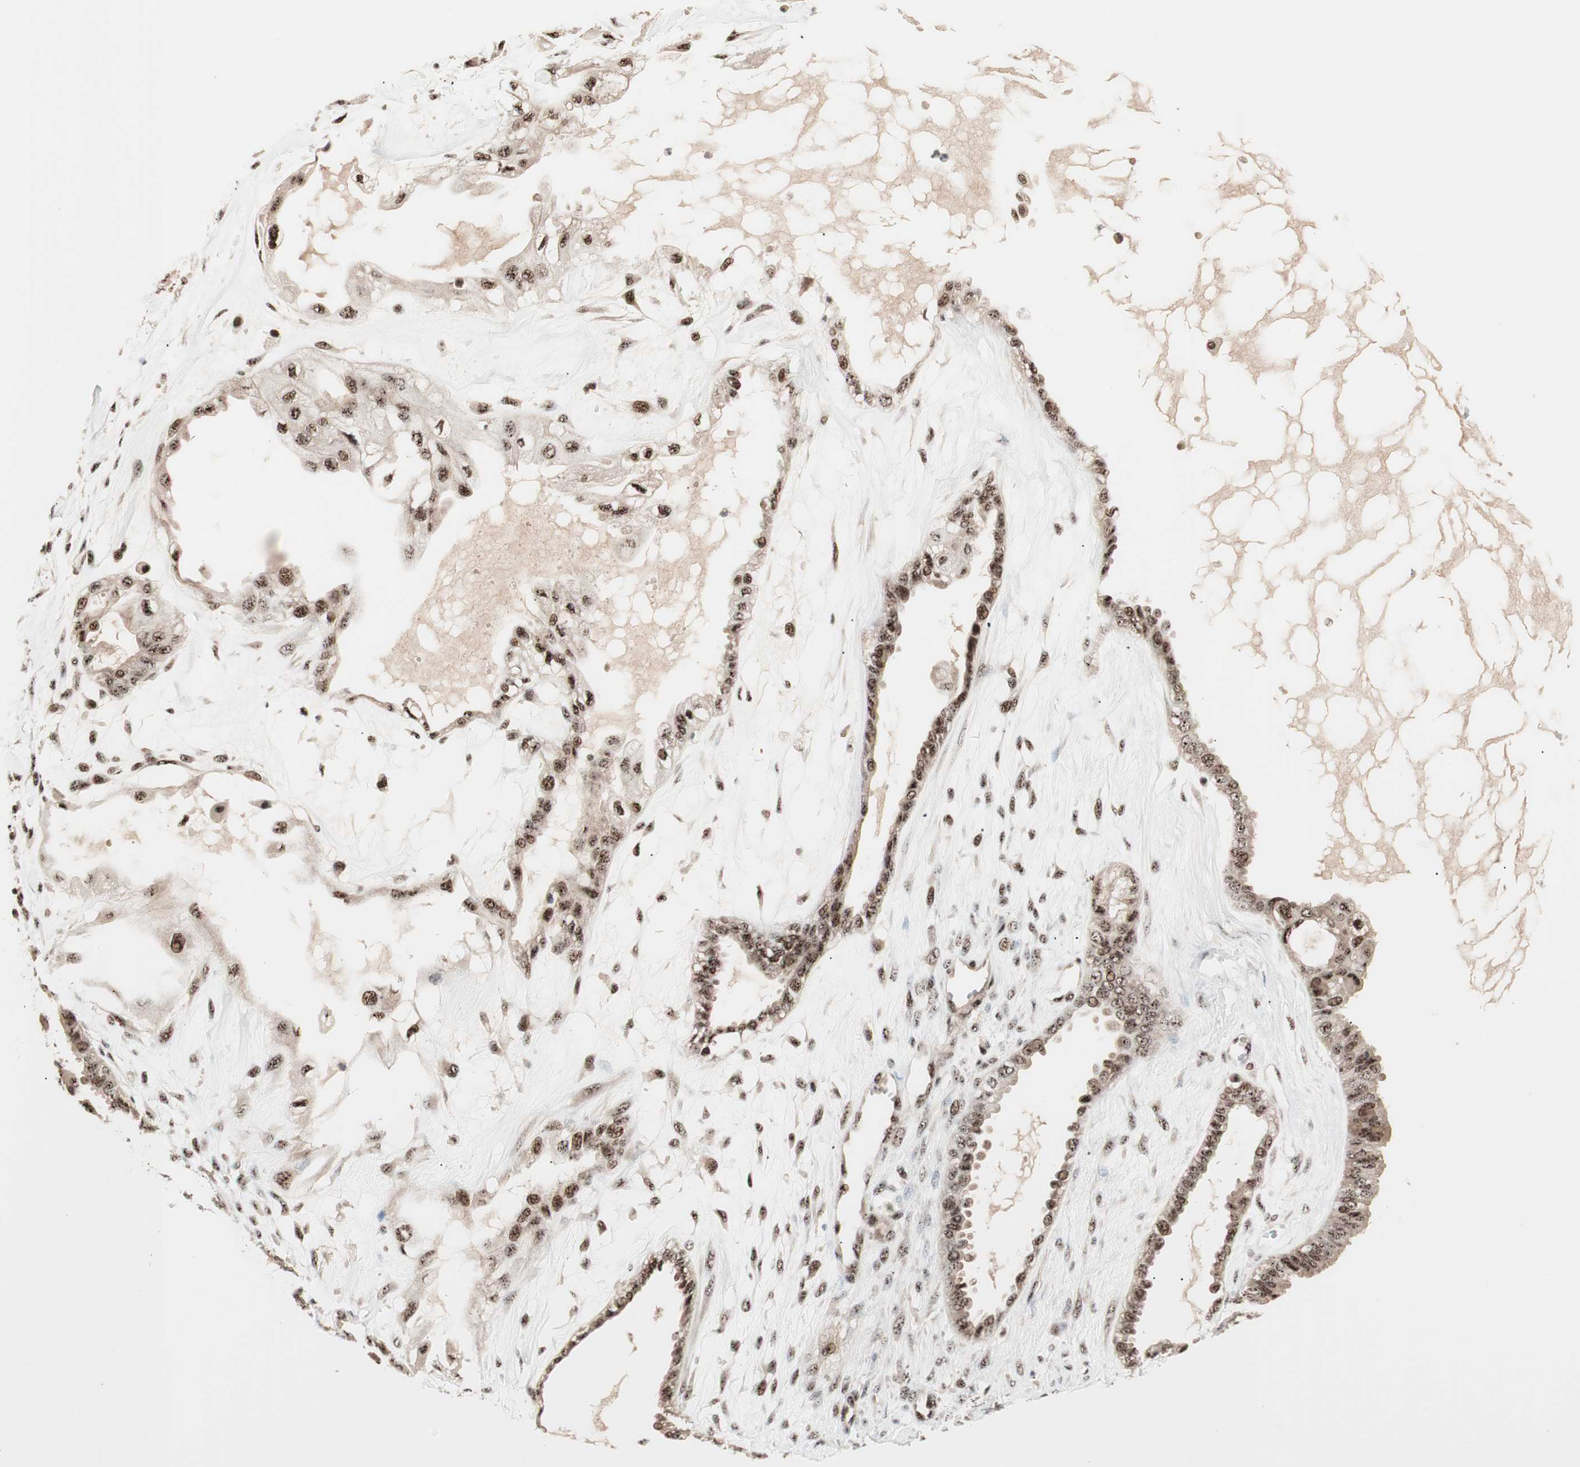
{"staining": {"intensity": "strong", "quantity": ">75%", "location": "nuclear"}, "tissue": "ovarian cancer", "cell_type": "Tumor cells", "image_type": "cancer", "snomed": [{"axis": "morphology", "description": "Carcinoma, NOS"}, {"axis": "morphology", "description": "Carcinoma, endometroid"}, {"axis": "topography", "description": "Ovary"}], "caption": "A histopathology image of ovarian cancer (carcinoma) stained for a protein exhibits strong nuclear brown staining in tumor cells.", "gene": "NR5A2", "patient": {"sex": "female", "age": 50}}